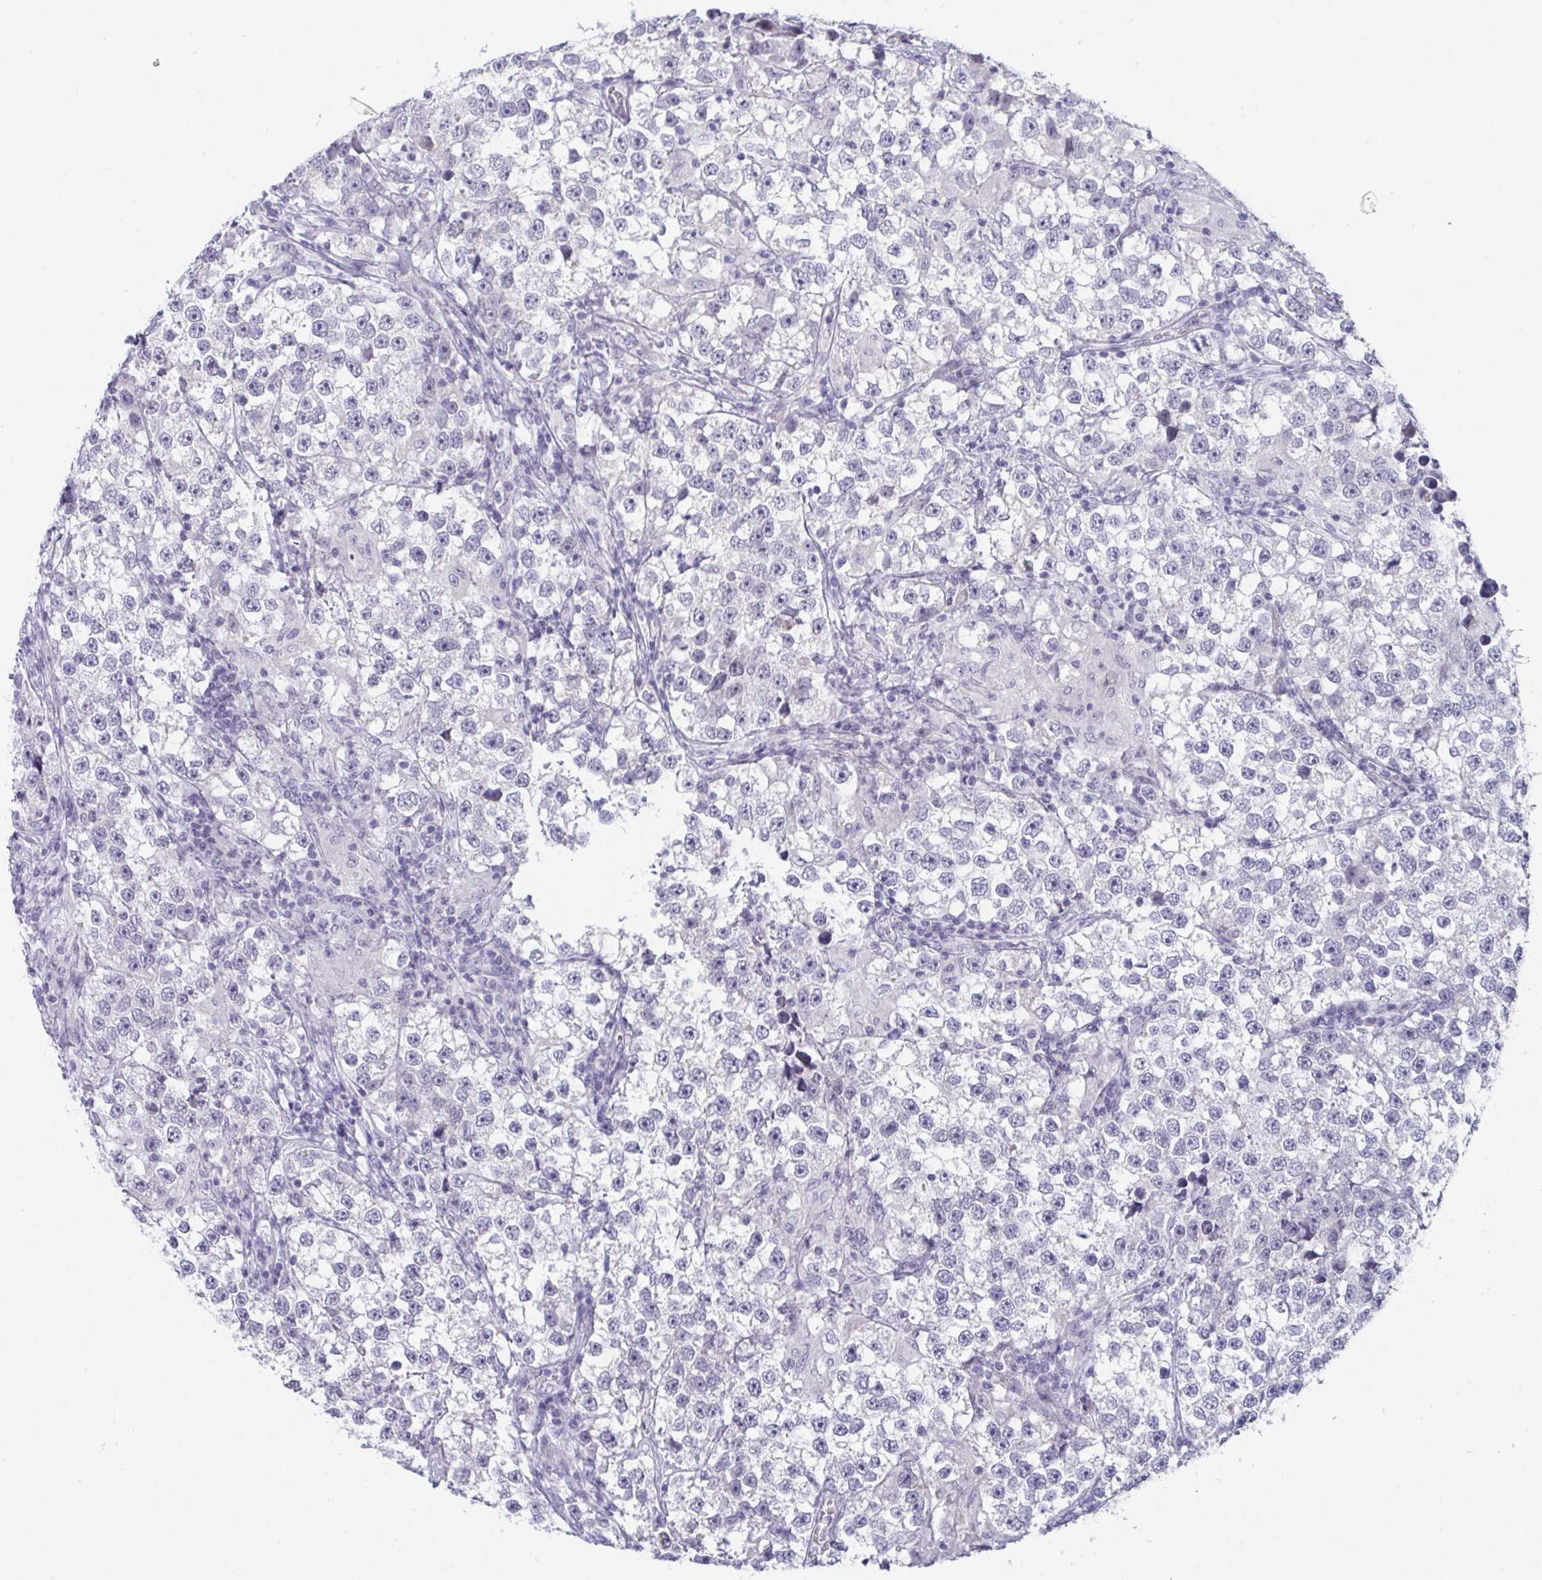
{"staining": {"intensity": "negative", "quantity": "none", "location": "none"}, "tissue": "testis cancer", "cell_type": "Tumor cells", "image_type": "cancer", "snomed": [{"axis": "morphology", "description": "Seminoma, NOS"}, {"axis": "topography", "description": "Testis"}], "caption": "Tumor cells are negative for brown protein staining in seminoma (testis).", "gene": "BMAL2", "patient": {"sex": "male", "age": 46}}